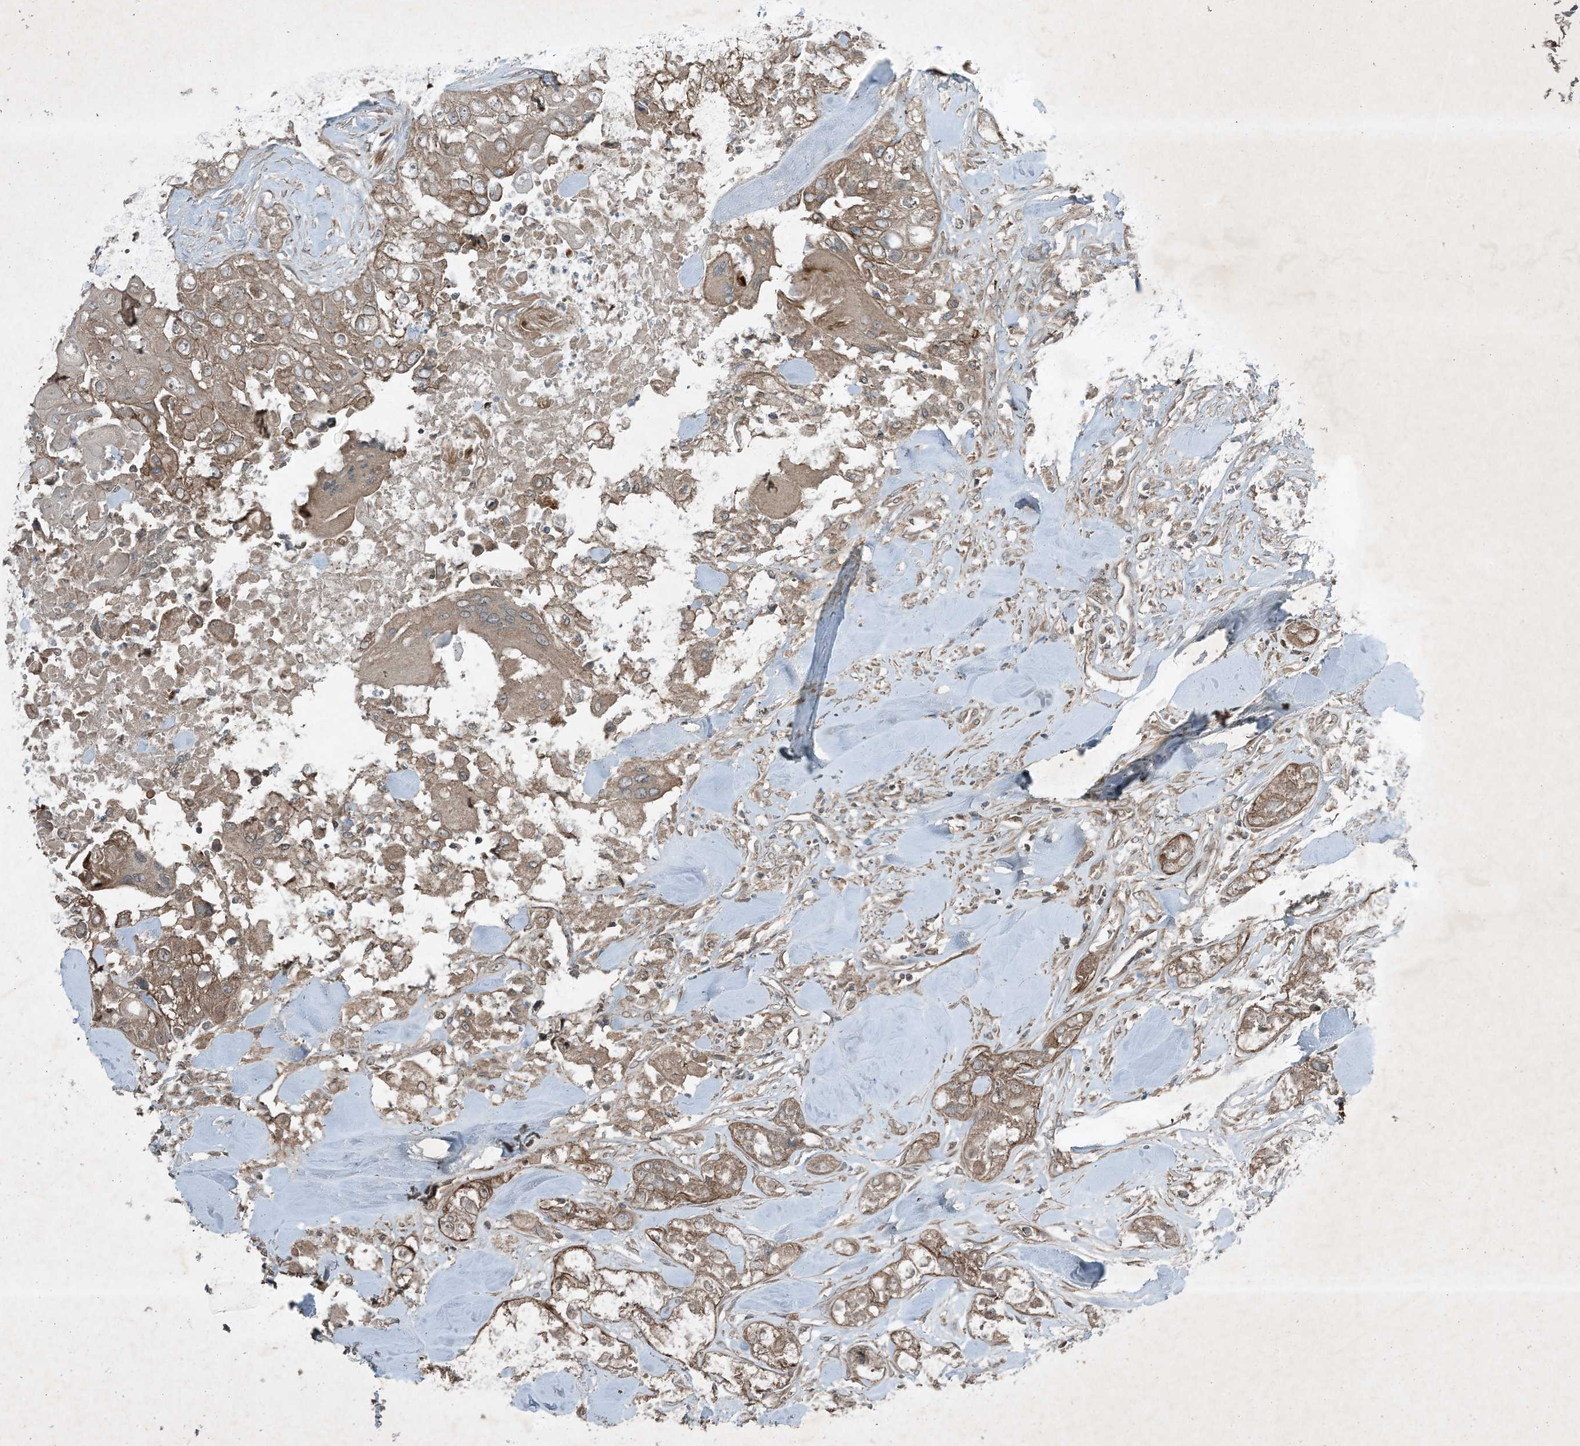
{"staining": {"intensity": "weak", "quantity": ">75%", "location": "cytoplasmic/membranous"}, "tissue": "head and neck cancer", "cell_type": "Tumor cells", "image_type": "cancer", "snomed": [{"axis": "morphology", "description": "Normal tissue, NOS"}, {"axis": "morphology", "description": "Squamous cell carcinoma, NOS"}, {"axis": "topography", "description": "Skeletal muscle"}, {"axis": "topography", "description": "Head-Neck"}], "caption": "Immunohistochemical staining of head and neck squamous cell carcinoma reveals weak cytoplasmic/membranous protein staining in about >75% of tumor cells.", "gene": "MDN1", "patient": {"sex": "male", "age": 51}}